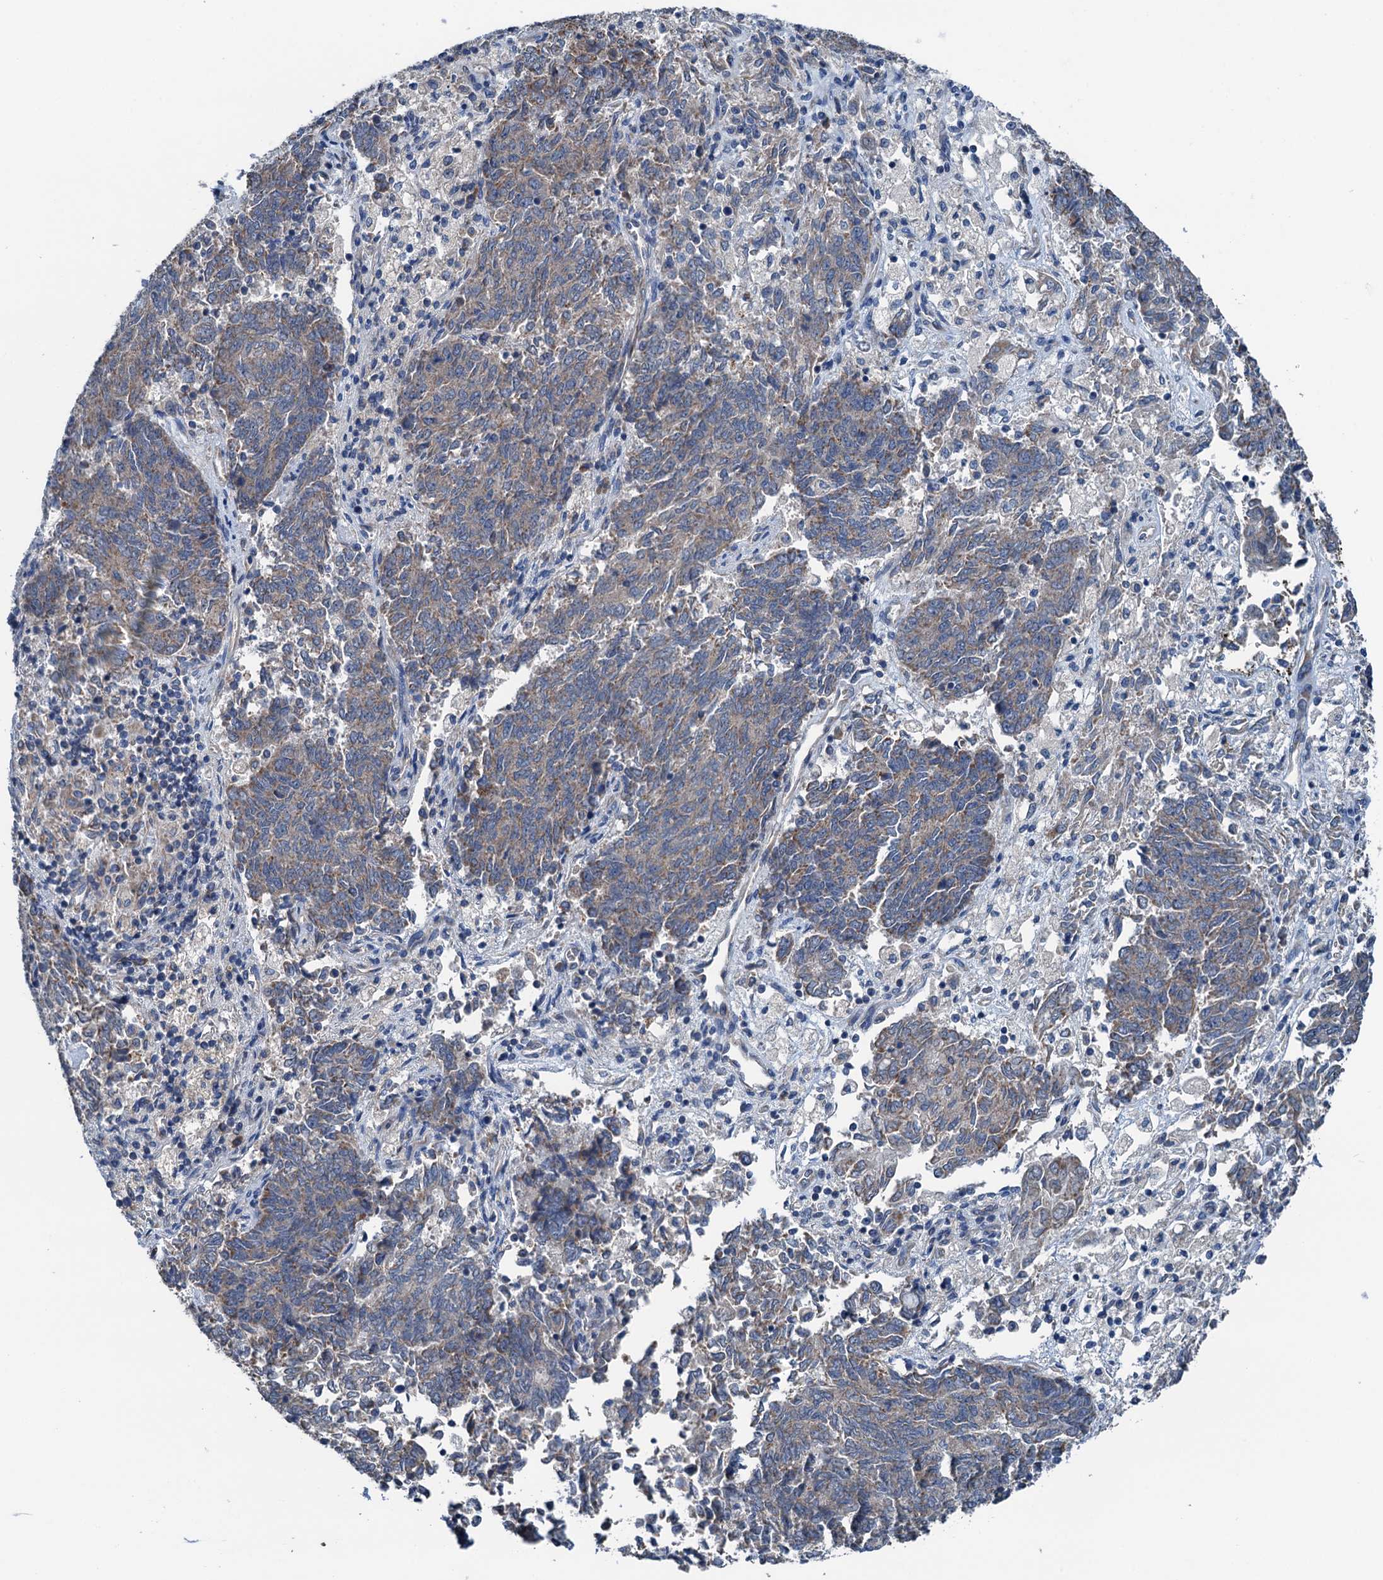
{"staining": {"intensity": "weak", "quantity": "25%-75%", "location": "cytoplasmic/membranous"}, "tissue": "endometrial cancer", "cell_type": "Tumor cells", "image_type": "cancer", "snomed": [{"axis": "morphology", "description": "Adenocarcinoma, NOS"}, {"axis": "topography", "description": "Endometrium"}], "caption": "Brown immunohistochemical staining in endometrial cancer reveals weak cytoplasmic/membranous expression in approximately 25%-75% of tumor cells. (DAB IHC with brightfield microscopy, high magnification).", "gene": "ELAC1", "patient": {"sex": "female", "age": 80}}